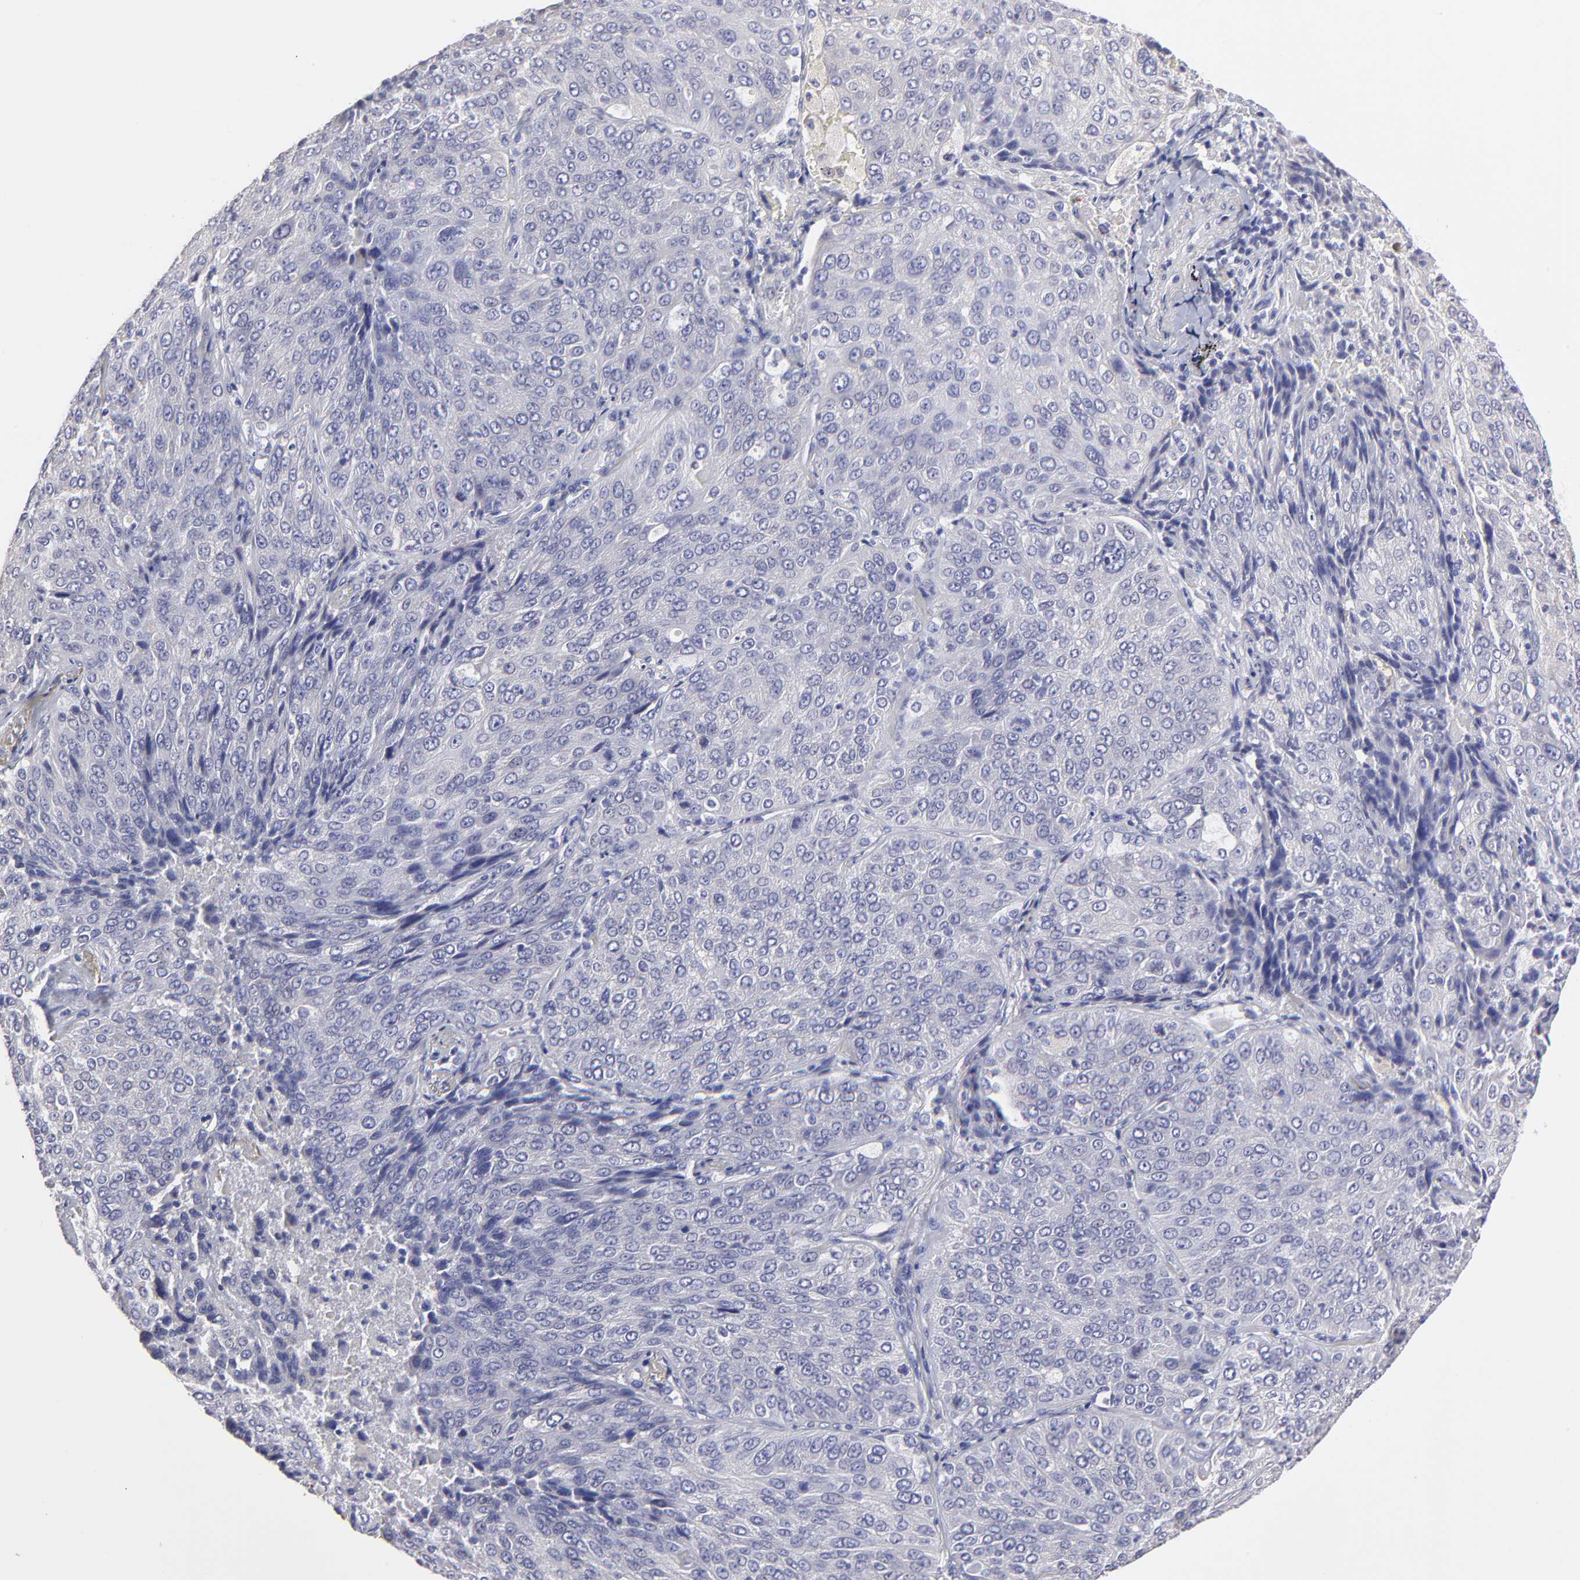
{"staining": {"intensity": "negative", "quantity": "none", "location": "none"}, "tissue": "lung cancer", "cell_type": "Tumor cells", "image_type": "cancer", "snomed": [{"axis": "morphology", "description": "Squamous cell carcinoma, NOS"}, {"axis": "topography", "description": "Lung"}], "caption": "DAB (3,3'-diaminobenzidine) immunohistochemical staining of lung cancer demonstrates no significant positivity in tumor cells.", "gene": "BTG2", "patient": {"sex": "male", "age": 54}}